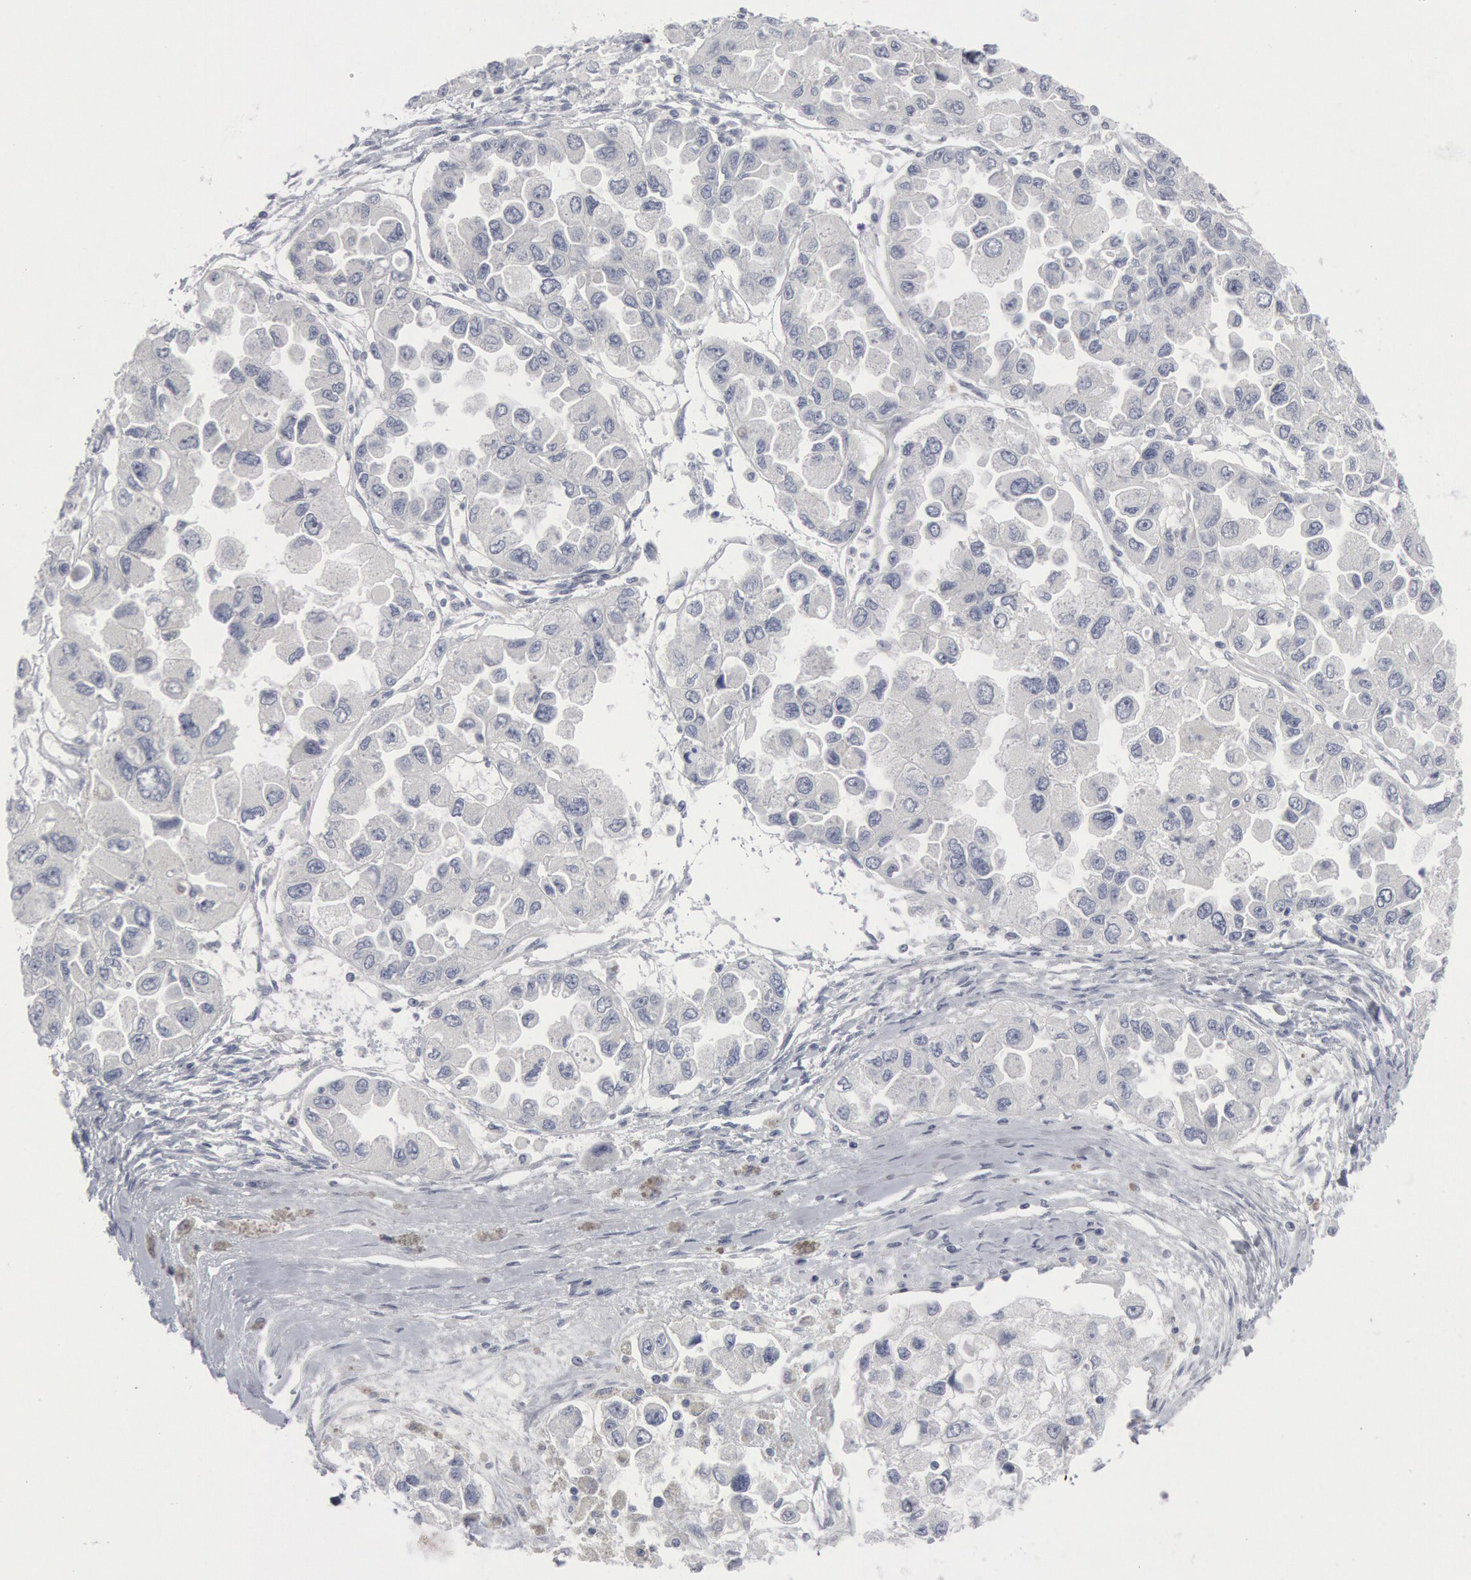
{"staining": {"intensity": "negative", "quantity": "none", "location": "none"}, "tissue": "ovarian cancer", "cell_type": "Tumor cells", "image_type": "cancer", "snomed": [{"axis": "morphology", "description": "Cystadenocarcinoma, serous, NOS"}, {"axis": "topography", "description": "Ovary"}], "caption": "DAB immunohistochemical staining of ovarian cancer (serous cystadenocarcinoma) demonstrates no significant staining in tumor cells.", "gene": "DMC1", "patient": {"sex": "female", "age": 84}}